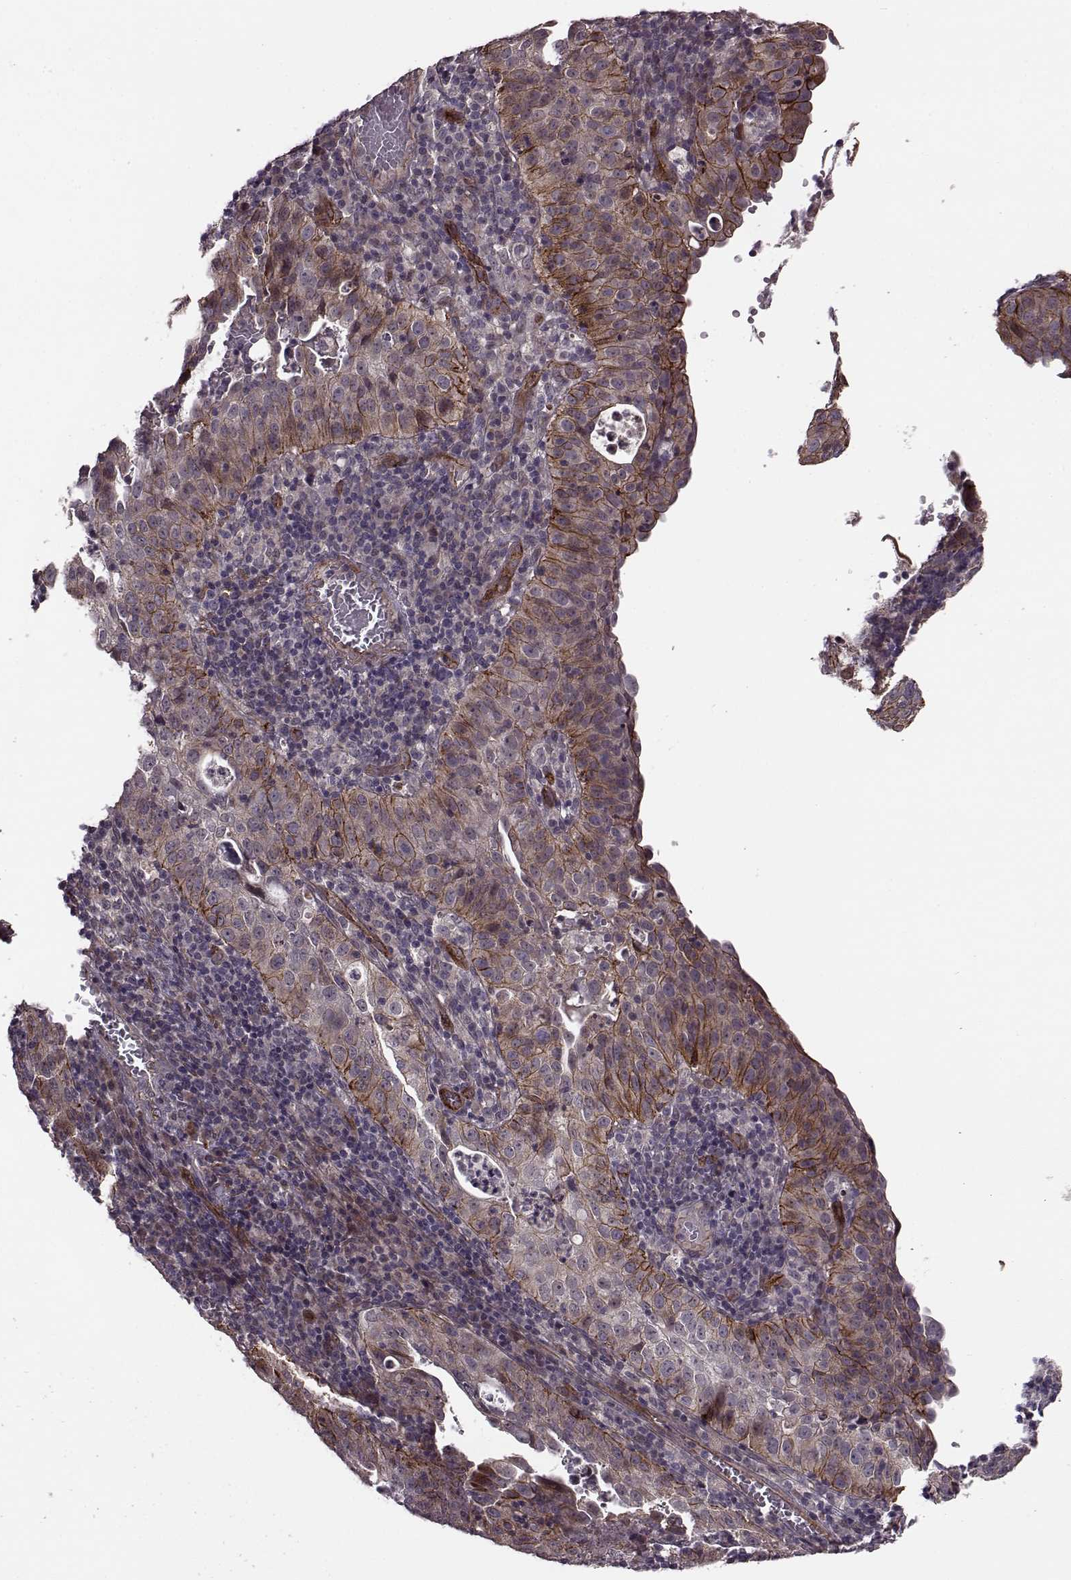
{"staining": {"intensity": "strong", "quantity": "25%-75%", "location": "cytoplasmic/membranous"}, "tissue": "cervical cancer", "cell_type": "Tumor cells", "image_type": "cancer", "snomed": [{"axis": "morphology", "description": "Squamous cell carcinoma, NOS"}, {"axis": "topography", "description": "Cervix"}], "caption": "High-magnification brightfield microscopy of cervical cancer (squamous cell carcinoma) stained with DAB (3,3'-diaminobenzidine) (brown) and counterstained with hematoxylin (blue). tumor cells exhibit strong cytoplasmic/membranous staining is appreciated in about25%-75% of cells.", "gene": "SYNPO", "patient": {"sex": "female", "age": 39}}